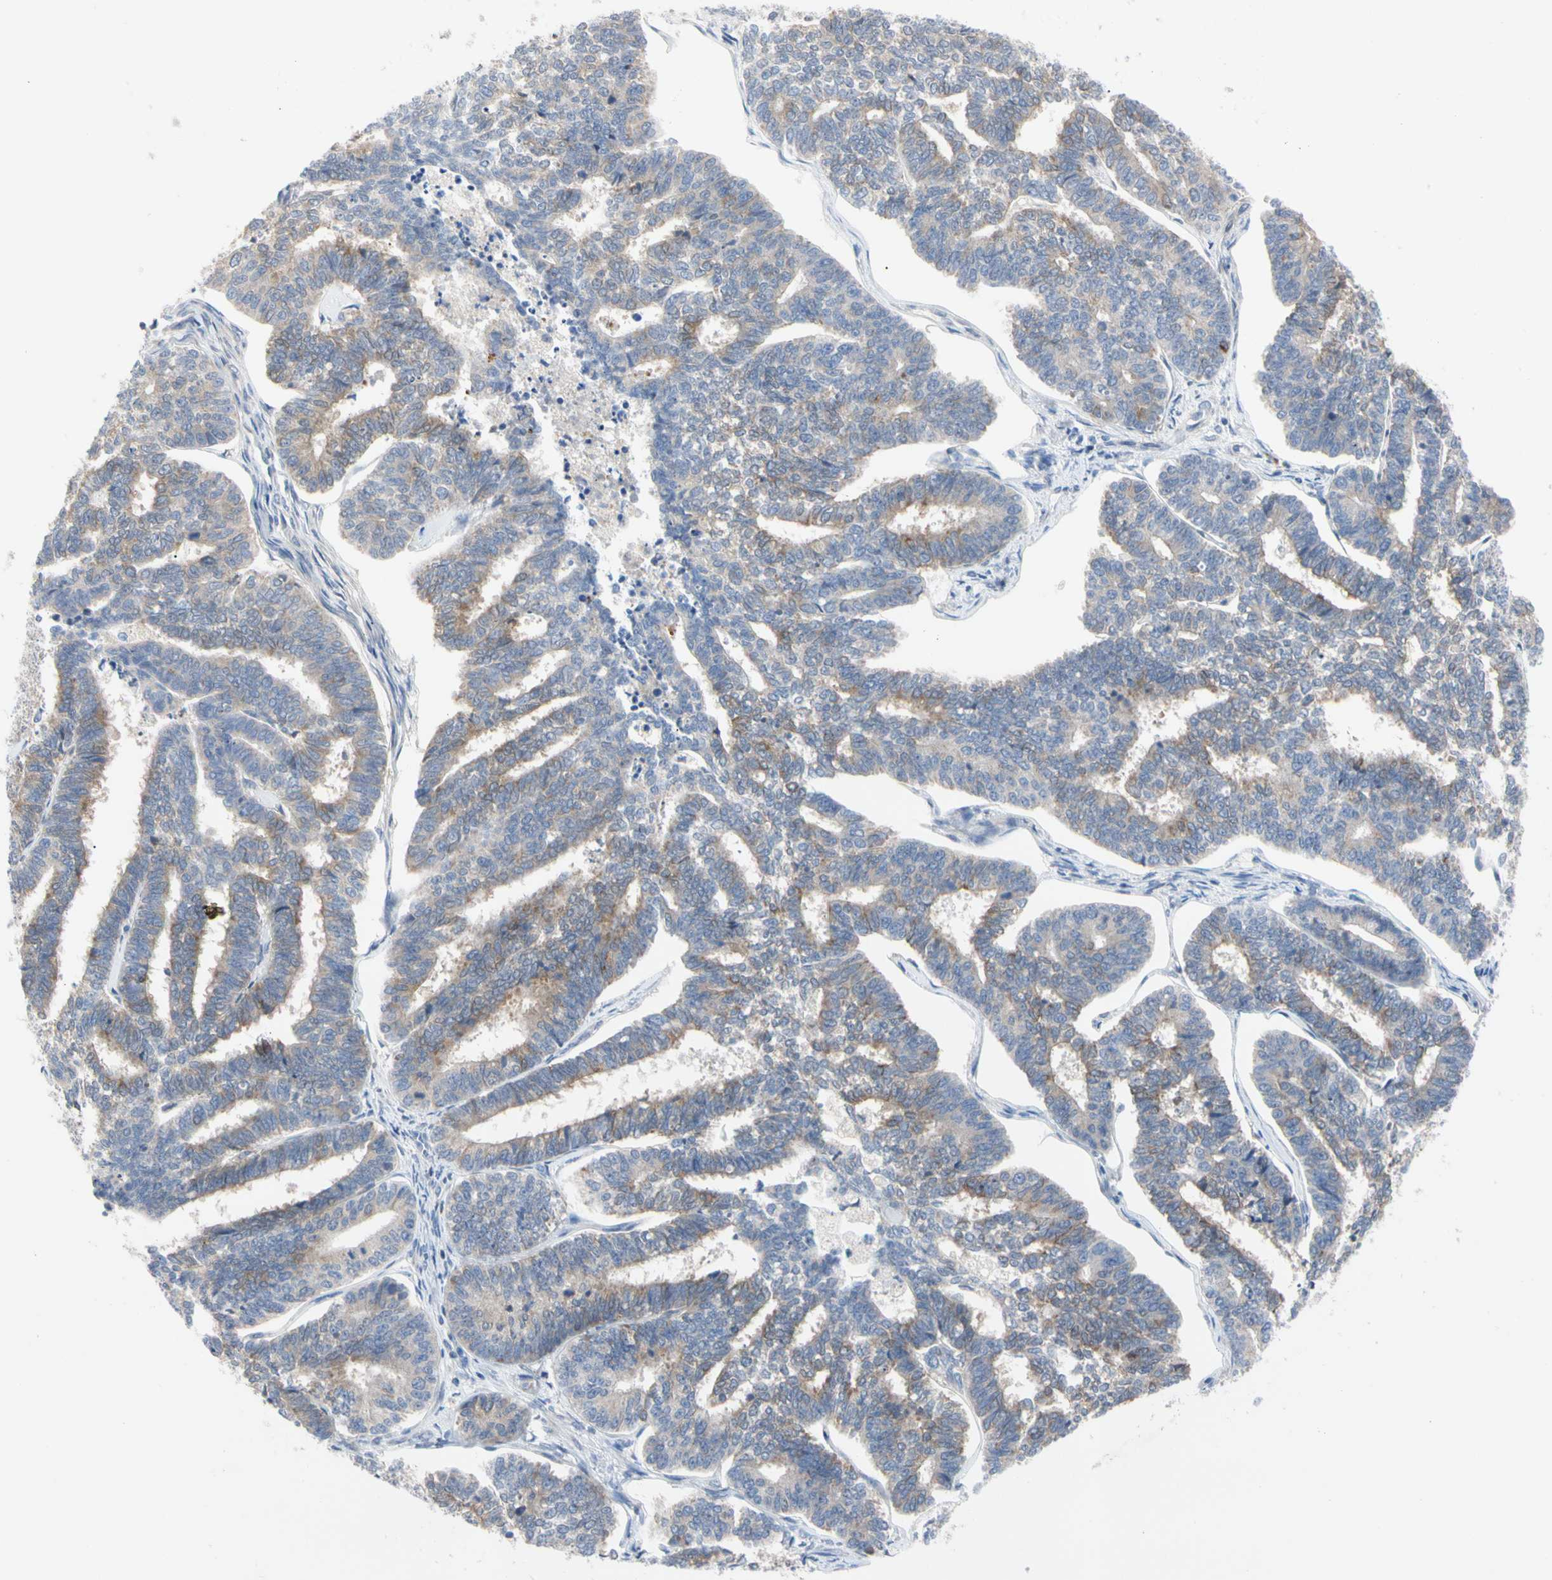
{"staining": {"intensity": "weak", "quantity": "25%-75%", "location": "cytoplasmic/membranous"}, "tissue": "endometrial cancer", "cell_type": "Tumor cells", "image_type": "cancer", "snomed": [{"axis": "morphology", "description": "Adenocarcinoma, NOS"}, {"axis": "topography", "description": "Endometrium"}], "caption": "The image displays immunohistochemical staining of adenocarcinoma (endometrial). There is weak cytoplasmic/membranous staining is present in approximately 25%-75% of tumor cells.", "gene": "MCL1", "patient": {"sex": "female", "age": 70}}